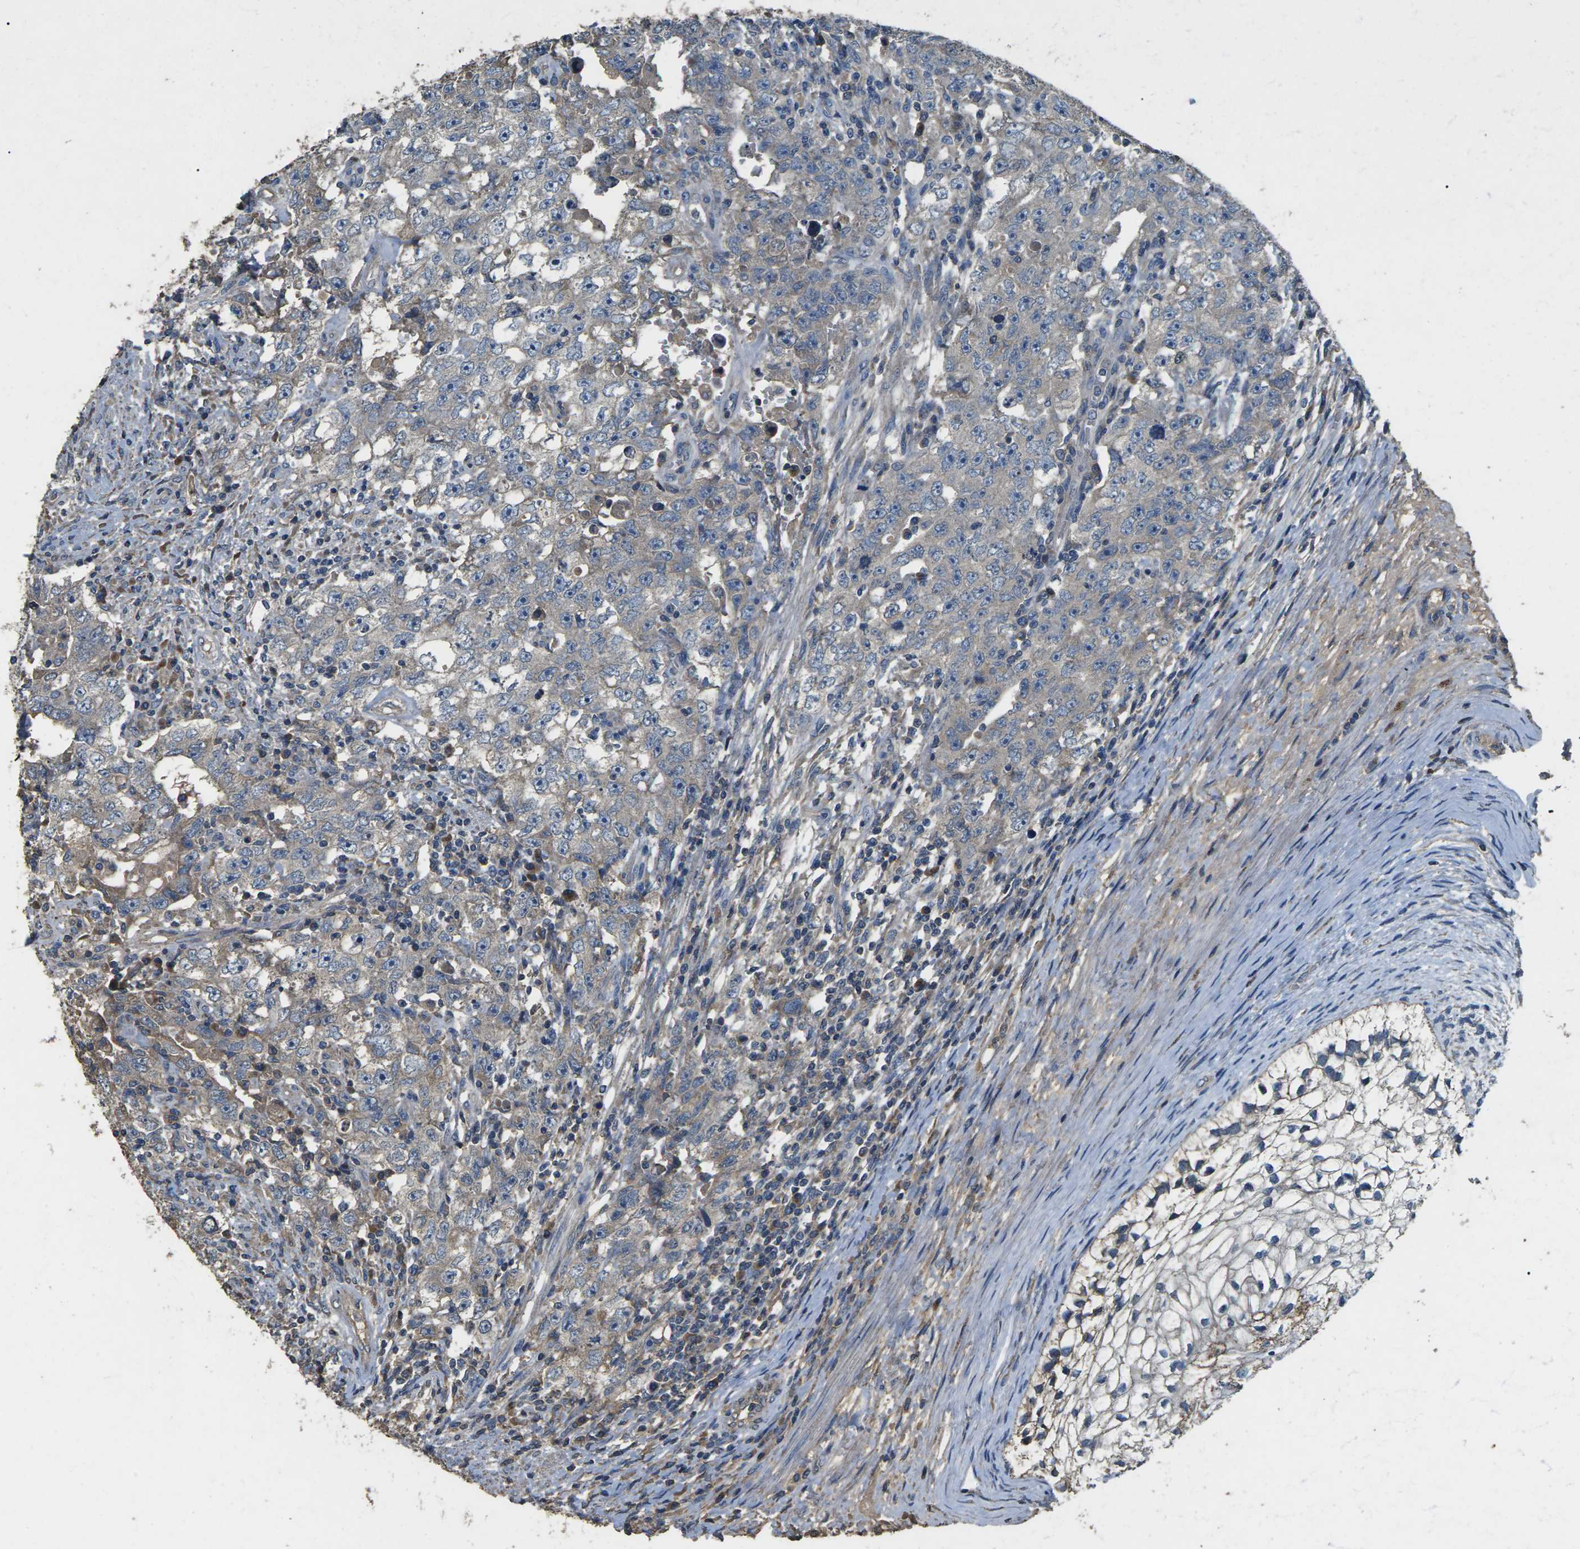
{"staining": {"intensity": "weak", "quantity": "<25%", "location": "cytoplasmic/membranous"}, "tissue": "testis cancer", "cell_type": "Tumor cells", "image_type": "cancer", "snomed": [{"axis": "morphology", "description": "Carcinoma, Embryonal, NOS"}, {"axis": "topography", "description": "Testis"}], "caption": "The photomicrograph exhibits no significant positivity in tumor cells of testis embryonal carcinoma. (DAB immunohistochemistry with hematoxylin counter stain).", "gene": "B4GAT1", "patient": {"sex": "male", "age": 26}}